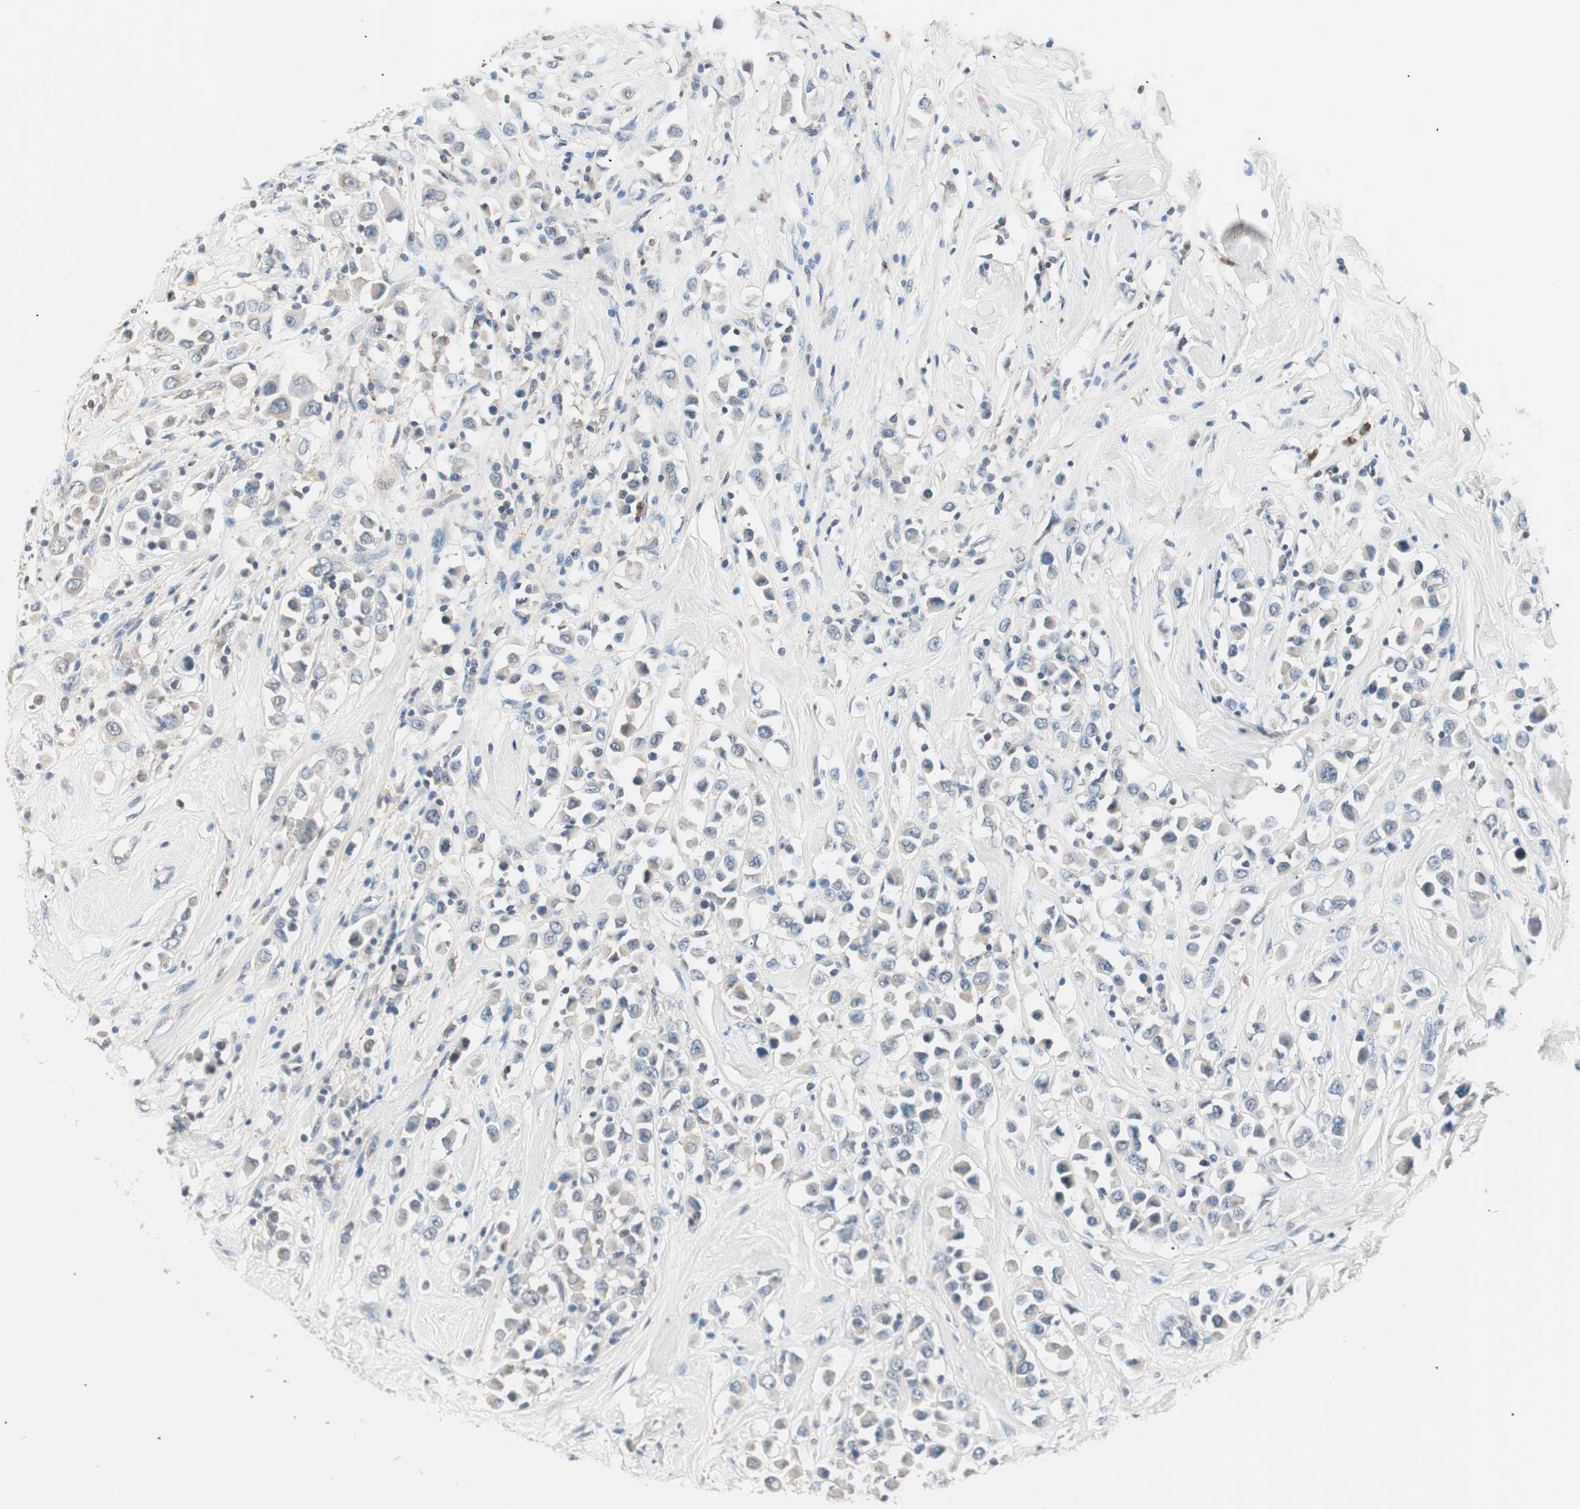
{"staining": {"intensity": "weak", "quantity": "<25%", "location": "cytoplasmic/membranous"}, "tissue": "breast cancer", "cell_type": "Tumor cells", "image_type": "cancer", "snomed": [{"axis": "morphology", "description": "Duct carcinoma"}, {"axis": "topography", "description": "Breast"}], "caption": "Invasive ductal carcinoma (breast) stained for a protein using immunohistochemistry (IHC) exhibits no positivity tumor cells.", "gene": "RAD54B", "patient": {"sex": "female", "age": 61}}